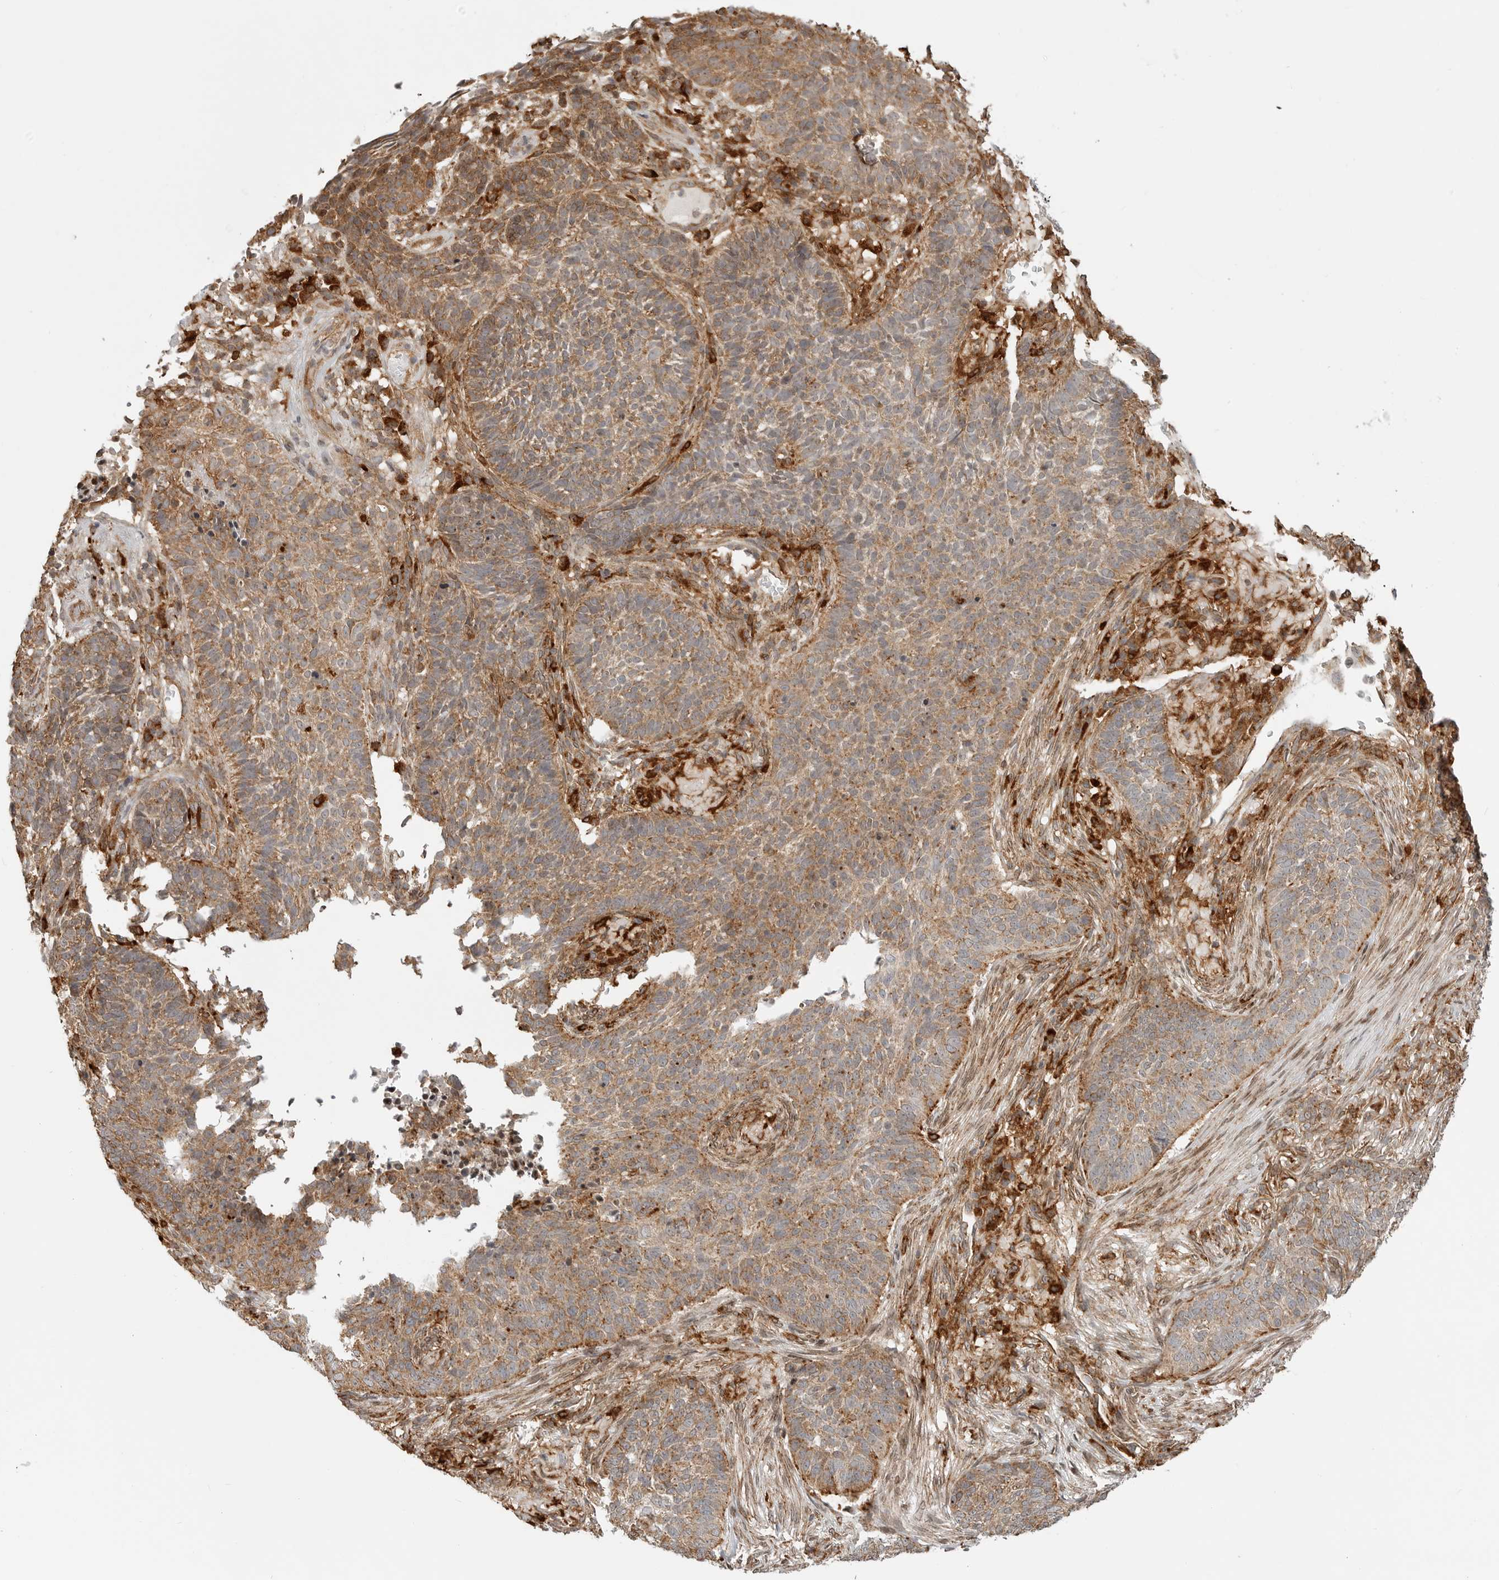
{"staining": {"intensity": "moderate", "quantity": ">75%", "location": "cytoplasmic/membranous"}, "tissue": "skin cancer", "cell_type": "Tumor cells", "image_type": "cancer", "snomed": [{"axis": "morphology", "description": "Basal cell carcinoma"}, {"axis": "topography", "description": "Skin"}], "caption": "There is medium levels of moderate cytoplasmic/membranous positivity in tumor cells of skin cancer (basal cell carcinoma), as demonstrated by immunohistochemical staining (brown color).", "gene": "IDUA", "patient": {"sex": "male", "age": 85}}